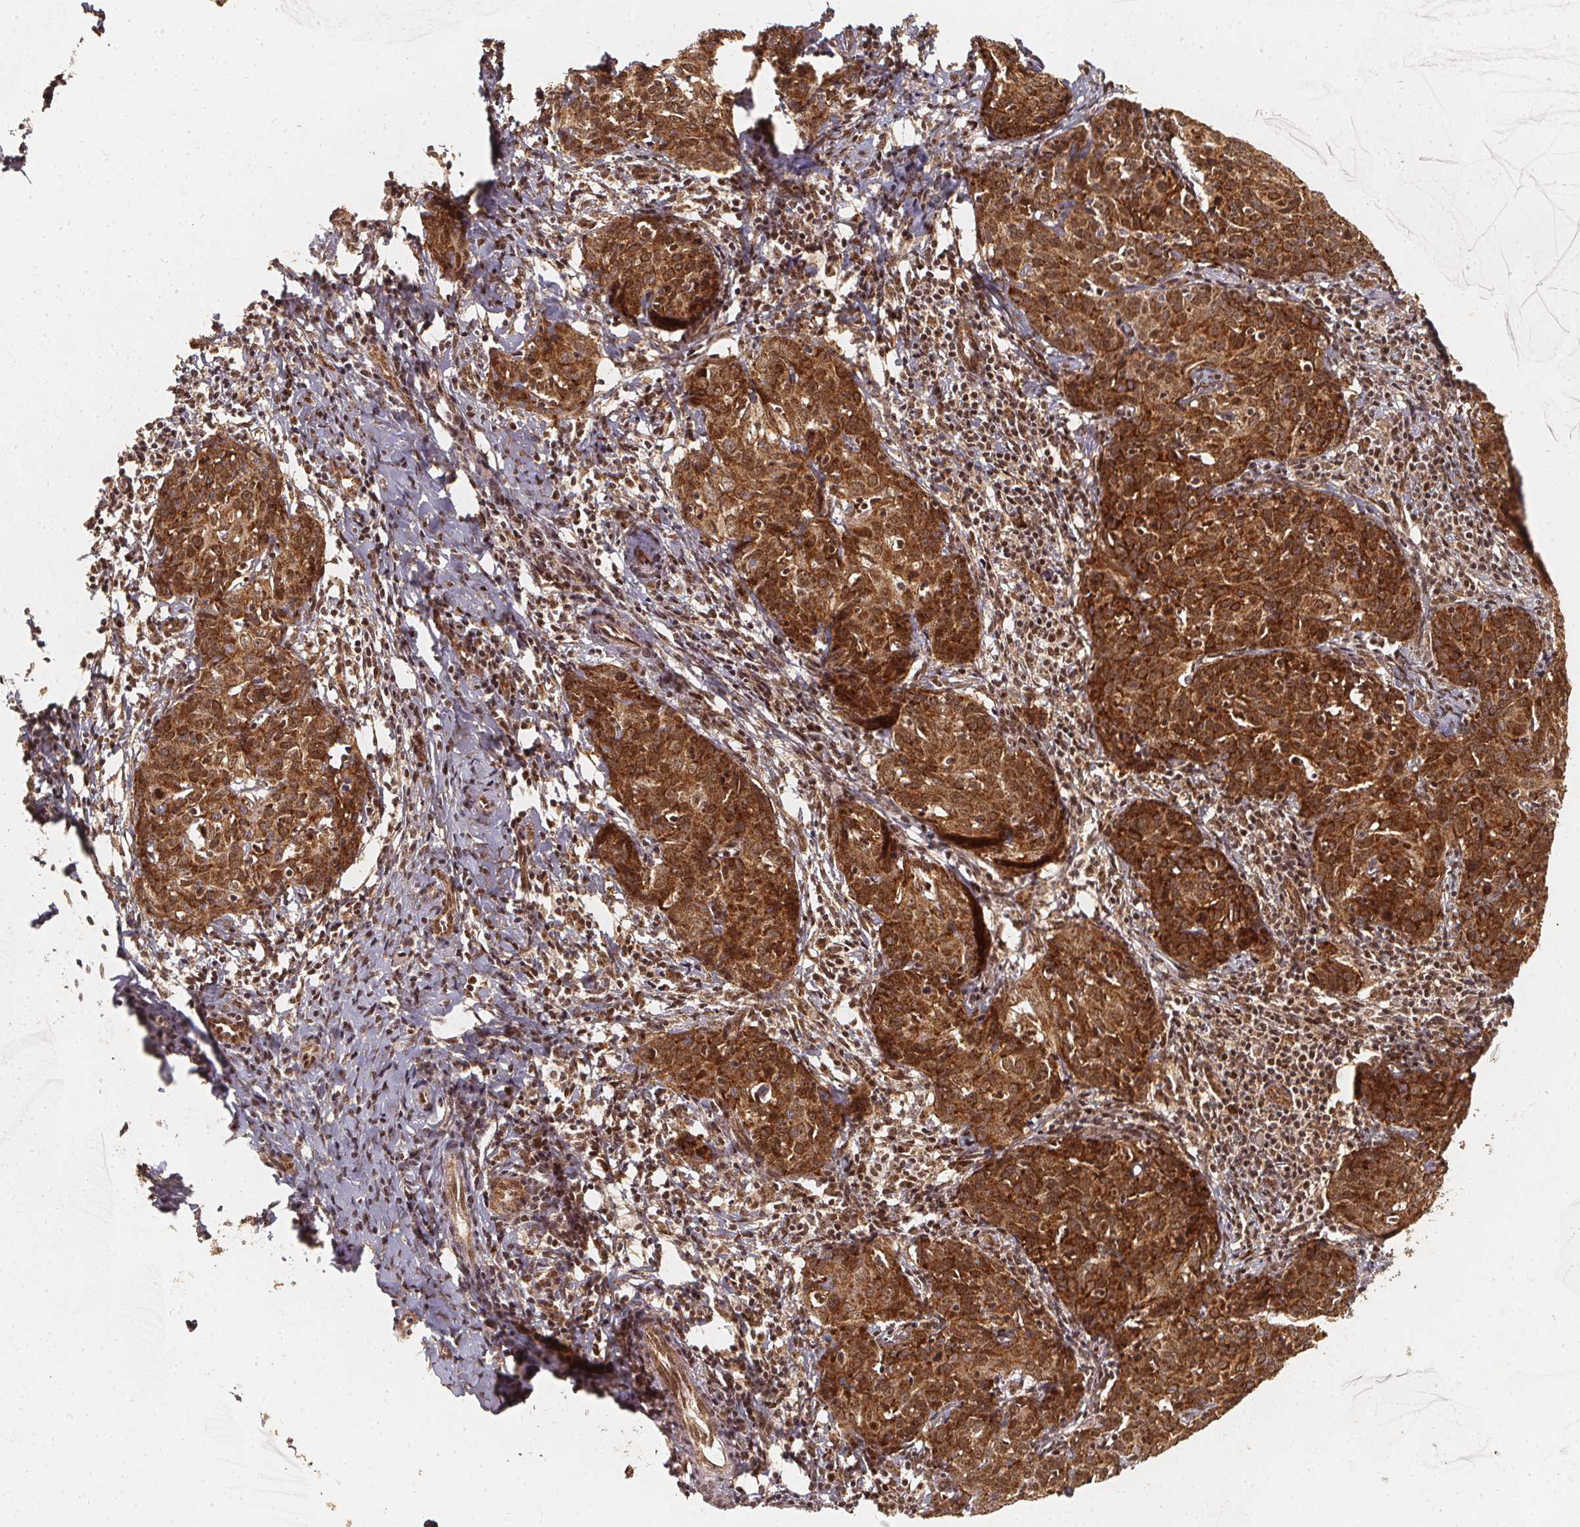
{"staining": {"intensity": "moderate", "quantity": ">75%", "location": "cytoplasmic/membranous,nuclear"}, "tissue": "cervical cancer", "cell_type": "Tumor cells", "image_type": "cancer", "snomed": [{"axis": "morphology", "description": "Squamous cell carcinoma, NOS"}, {"axis": "topography", "description": "Cervix"}], "caption": "Immunohistochemistry (IHC) of human cervical cancer (squamous cell carcinoma) demonstrates medium levels of moderate cytoplasmic/membranous and nuclear positivity in approximately >75% of tumor cells.", "gene": "SMN1", "patient": {"sex": "female", "age": 62}}